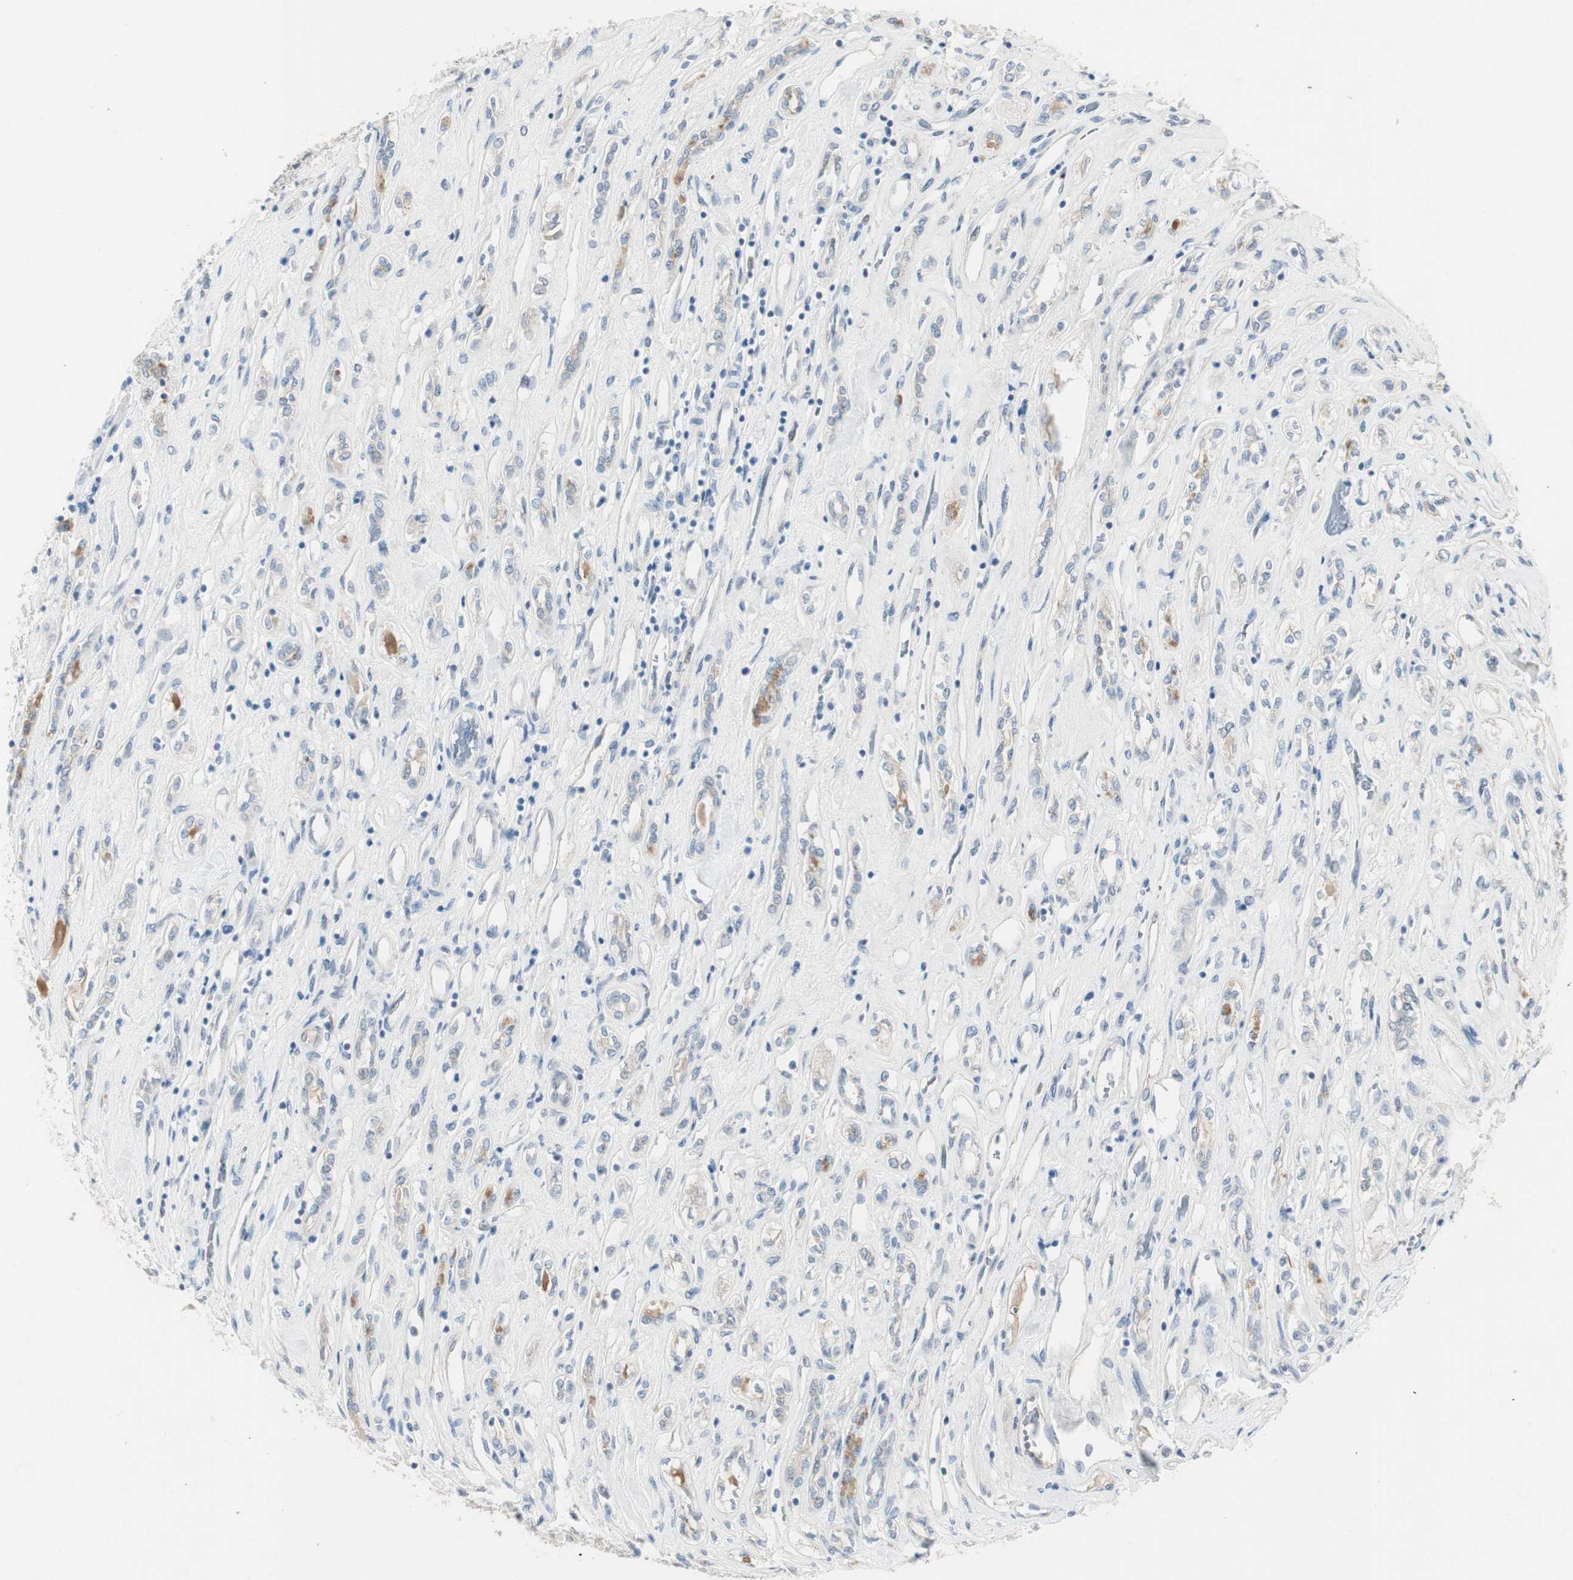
{"staining": {"intensity": "negative", "quantity": "none", "location": "none"}, "tissue": "renal cancer", "cell_type": "Tumor cells", "image_type": "cancer", "snomed": [{"axis": "morphology", "description": "Adenocarcinoma, NOS"}, {"axis": "topography", "description": "Kidney"}], "caption": "High magnification brightfield microscopy of renal cancer stained with DAB (3,3'-diaminobenzidine) (brown) and counterstained with hematoxylin (blue): tumor cells show no significant expression.", "gene": "SPINK4", "patient": {"sex": "female", "age": 70}}